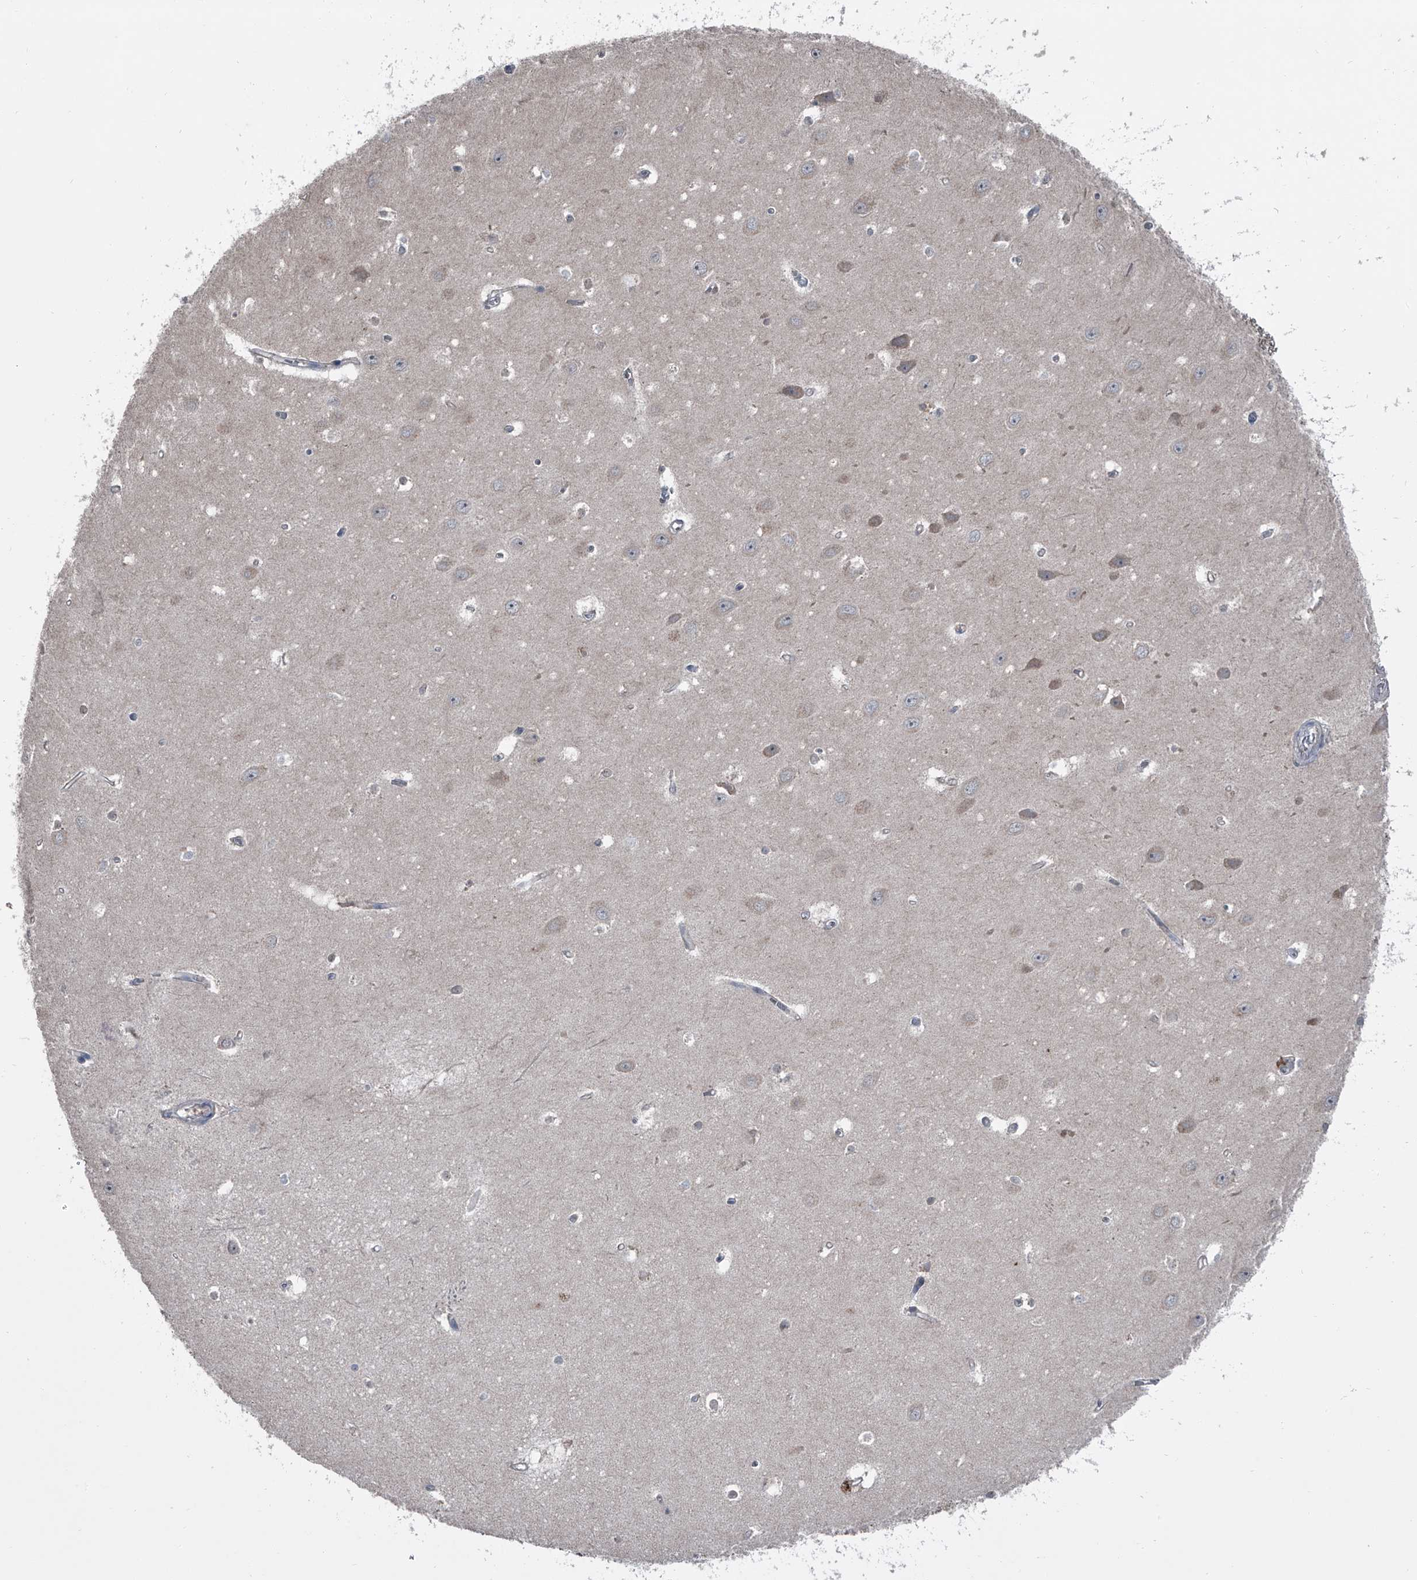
{"staining": {"intensity": "weak", "quantity": "25%-75%", "location": "cytoplasmic/membranous"}, "tissue": "hippocampus", "cell_type": "Glial cells", "image_type": "normal", "snomed": [{"axis": "morphology", "description": "Normal tissue, NOS"}, {"axis": "topography", "description": "Hippocampus"}], "caption": "This image reveals IHC staining of normal human hippocampus, with low weak cytoplasmic/membranous staining in approximately 25%-75% of glial cells.", "gene": "PIP5K1A", "patient": {"sex": "female", "age": 64}}